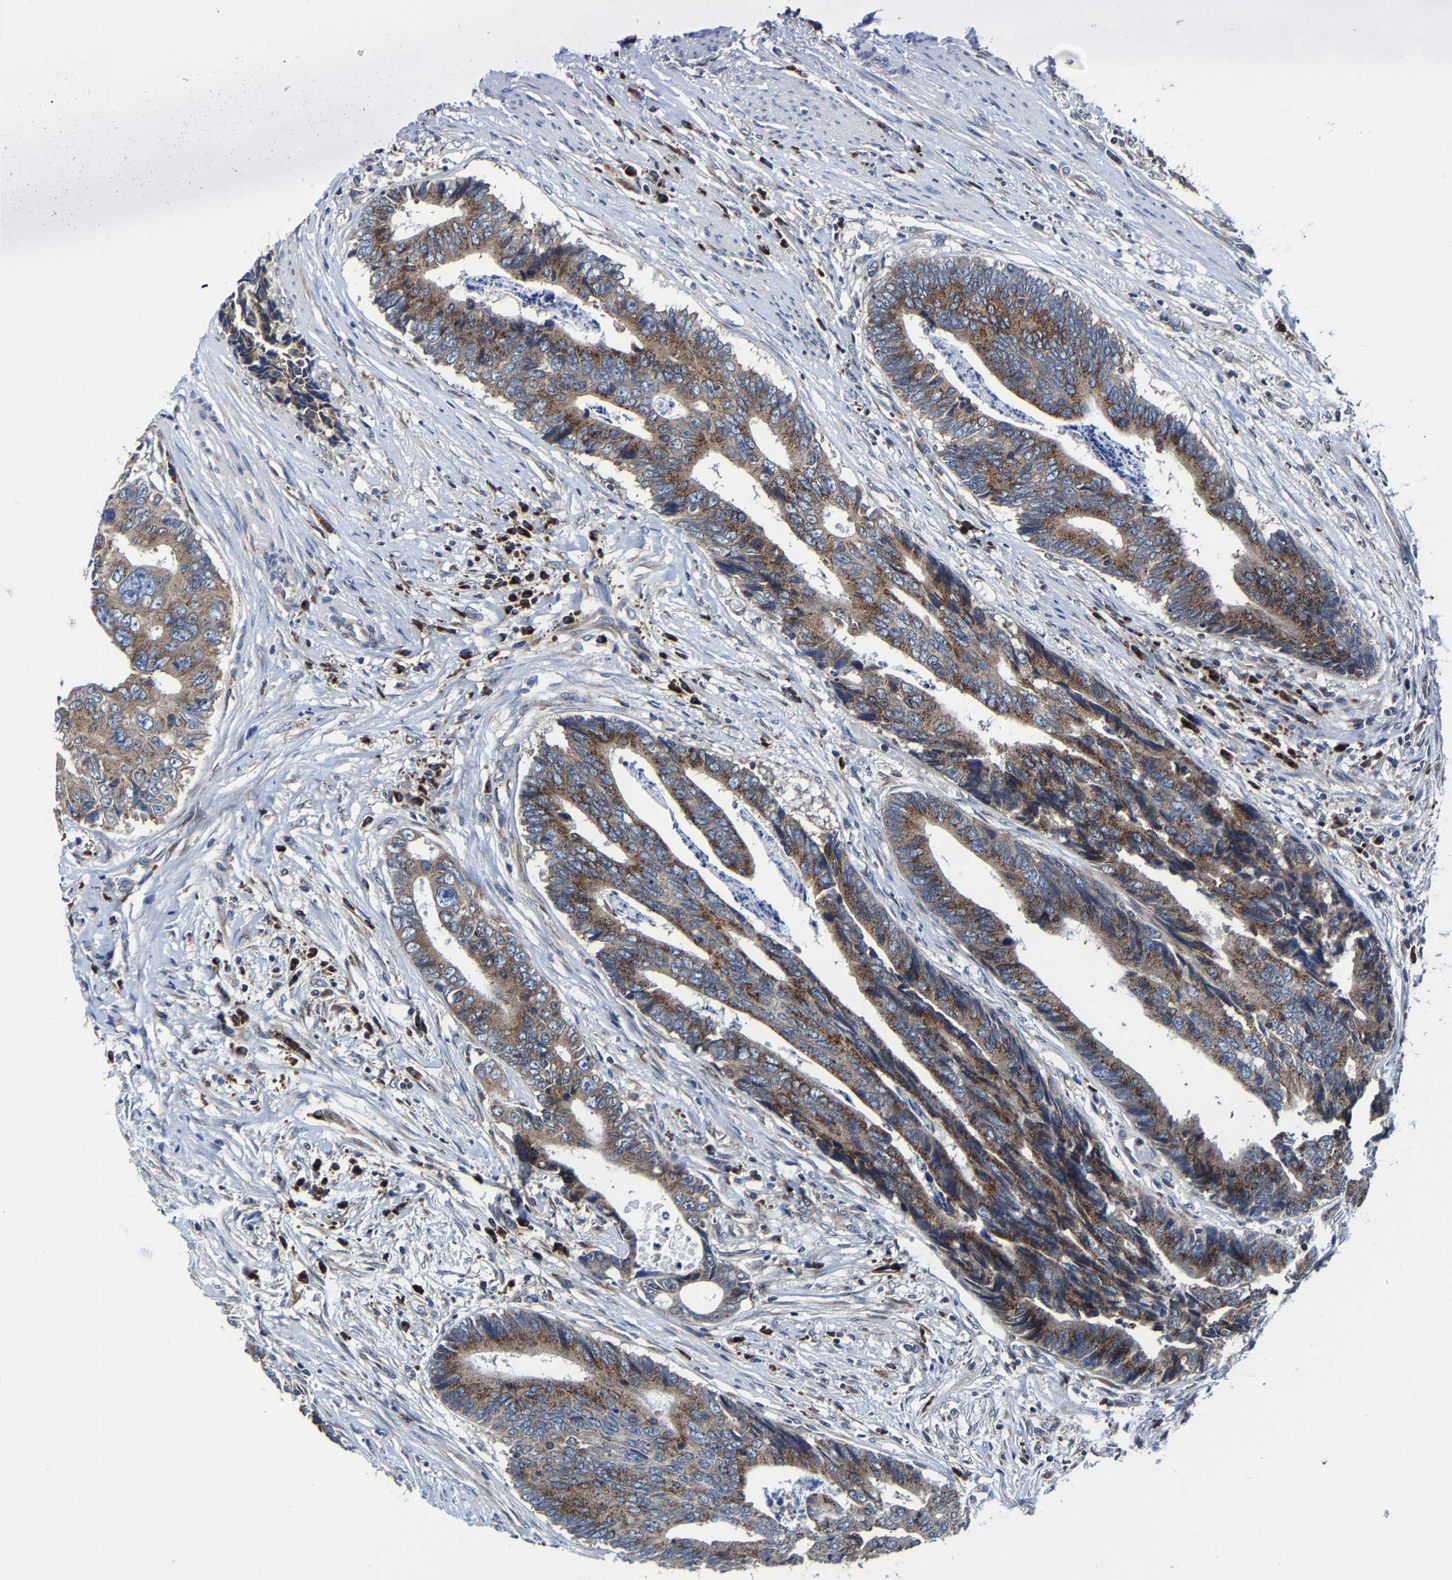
{"staining": {"intensity": "moderate", "quantity": ">75%", "location": "cytoplasmic/membranous"}, "tissue": "colorectal cancer", "cell_type": "Tumor cells", "image_type": "cancer", "snomed": [{"axis": "morphology", "description": "Adenocarcinoma, NOS"}, {"axis": "topography", "description": "Rectum"}], "caption": "Colorectal cancer stained with immunohistochemistry displays moderate cytoplasmic/membranous positivity in approximately >75% of tumor cells. (DAB IHC with brightfield microscopy, high magnification).", "gene": "EBAG9", "patient": {"sex": "male", "age": 84}}